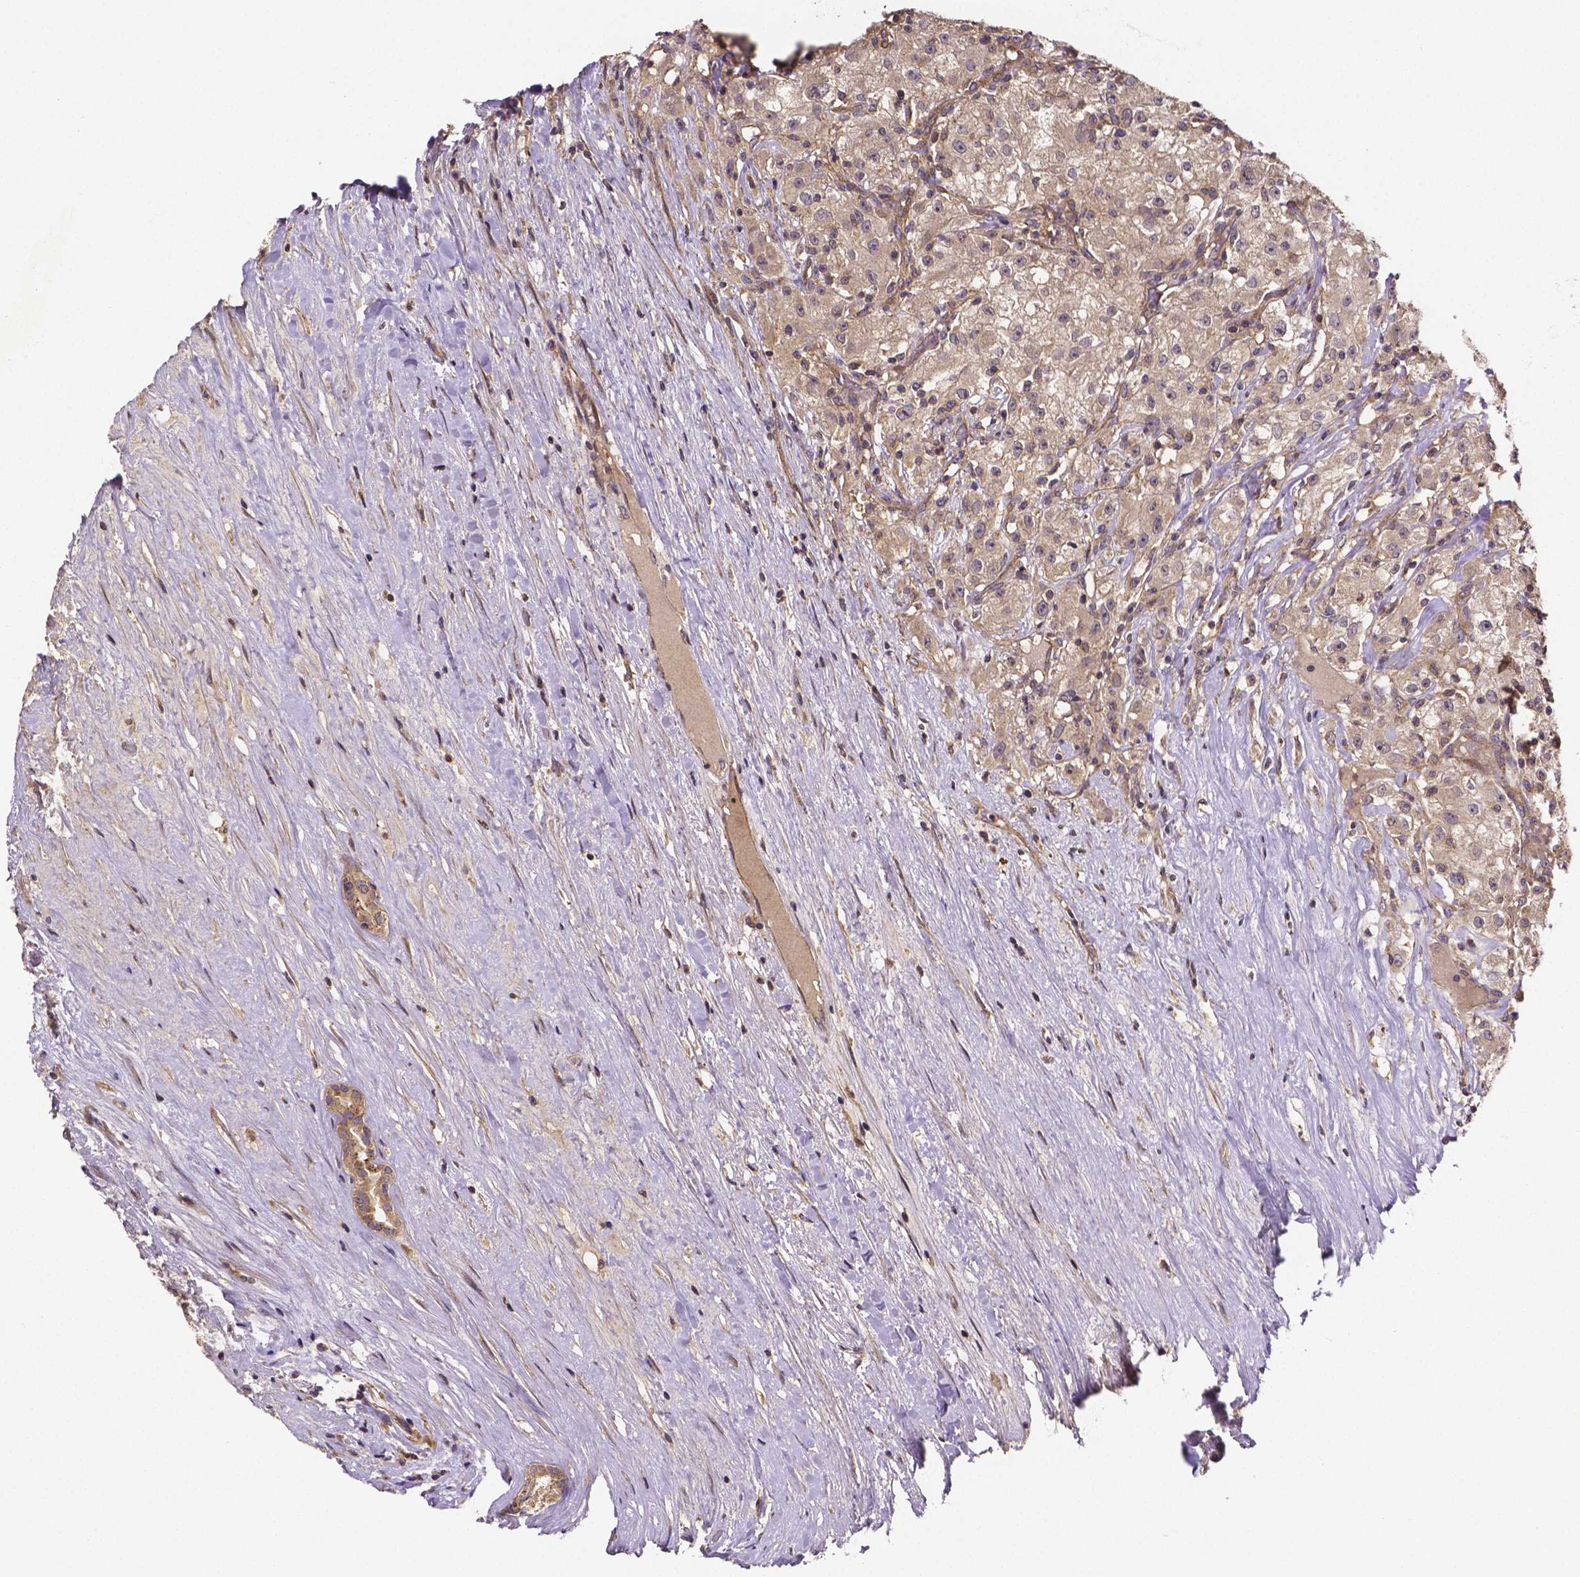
{"staining": {"intensity": "weak", "quantity": ">75%", "location": "cytoplasmic/membranous"}, "tissue": "renal cancer", "cell_type": "Tumor cells", "image_type": "cancer", "snomed": [{"axis": "morphology", "description": "Adenocarcinoma, NOS"}, {"axis": "topography", "description": "Kidney"}], "caption": "The image shows a brown stain indicating the presence of a protein in the cytoplasmic/membranous of tumor cells in adenocarcinoma (renal).", "gene": "RNF123", "patient": {"sex": "female", "age": 67}}